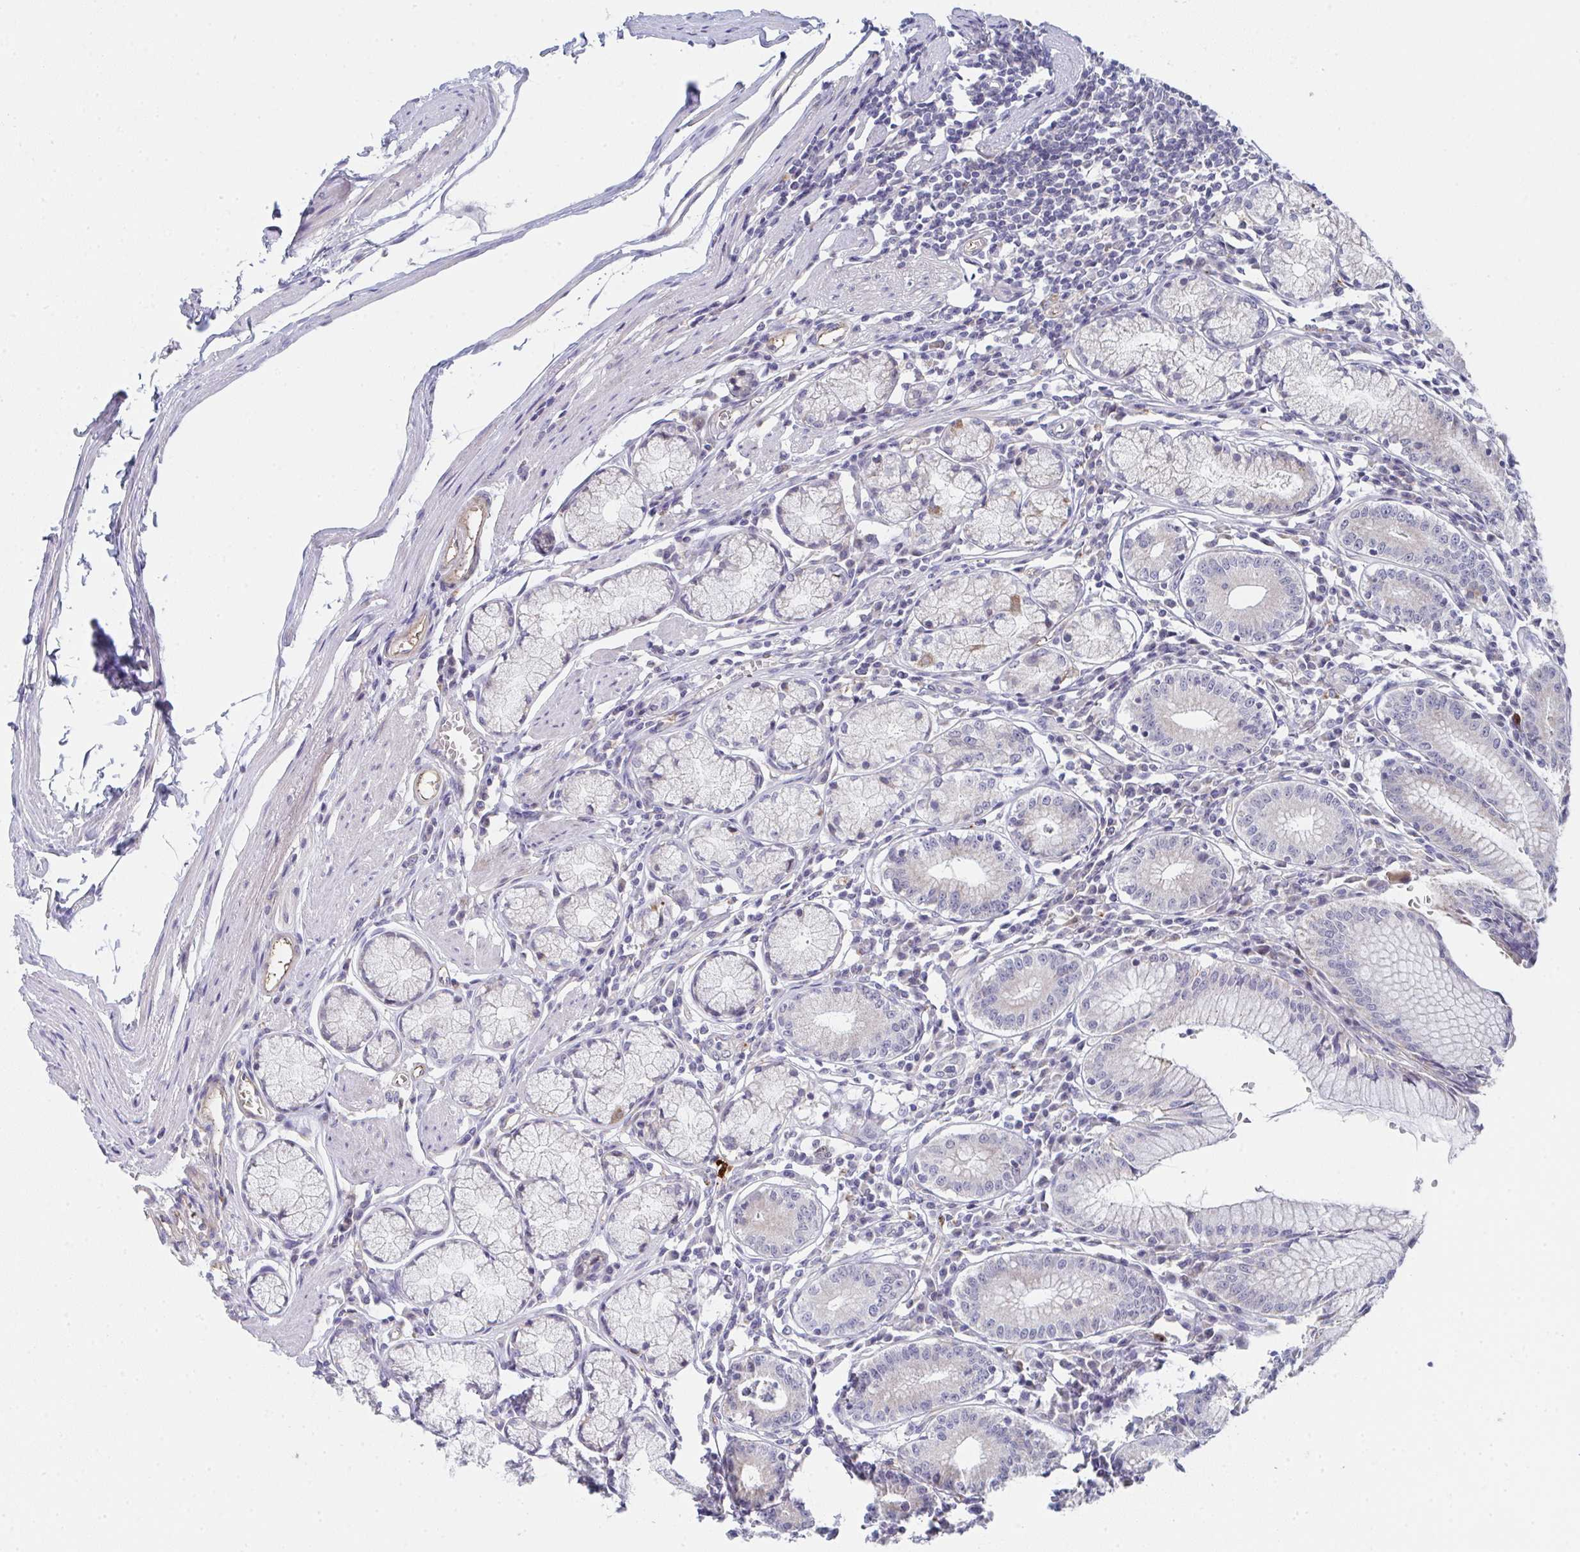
{"staining": {"intensity": "moderate", "quantity": "25%-75%", "location": "cytoplasmic/membranous"}, "tissue": "stomach", "cell_type": "Glandular cells", "image_type": "normal", "snomed": [{"axis": "morphology", "description": "Normal tissue, NOS"}, {"axis": "topography", "description": "Stomach"}], "caption": "The histopathology image reveals immunohistochemical staining of normal stomach. There is moderate cytoplasmic/membranous staining is present in about 25%-75% of glandular cells. (DAB = brown stain, brightfield microscopy at high magnification).", "gene": "VWDE", "patient": {"sex": "male", "age": 55}}